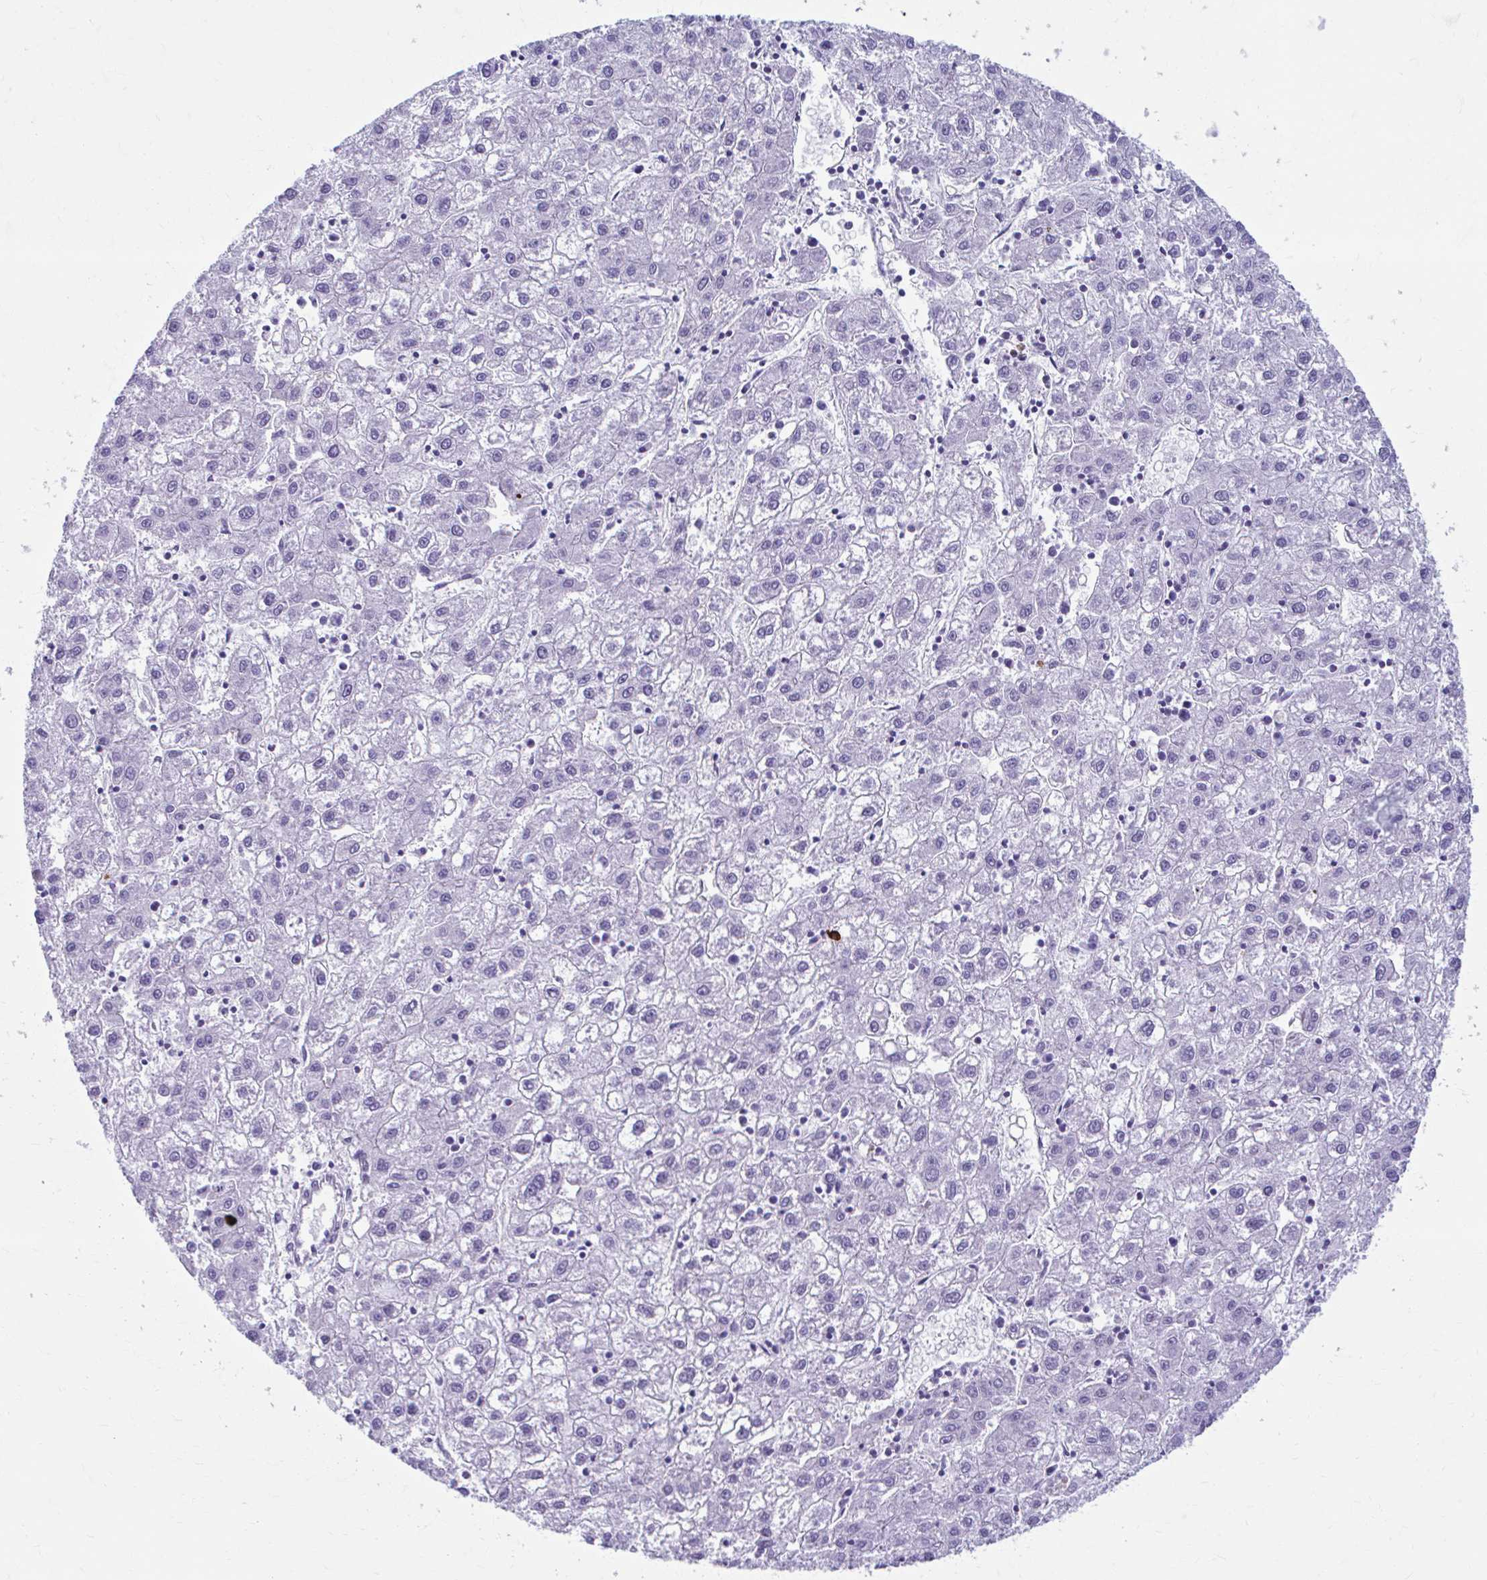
{"staining": {"intensity": "negative", "quantity": "none", "location": "none"}, "tissue": "liver cancer", "cell_type": "Tumor cells", "image_type": "cancer", "snomed": [{"axis": "morphology", "description": "Carcinoma, Hepatocellular, NOS"}, {"axis": "topography", "description": "Liver"}], "caption": "IHC of human liver cancer (hepatocellular carcinoma) reveals no positivity in tumor cells.", "gene": "C12orf71", "patient": {"sex": "male", "age": 72}}